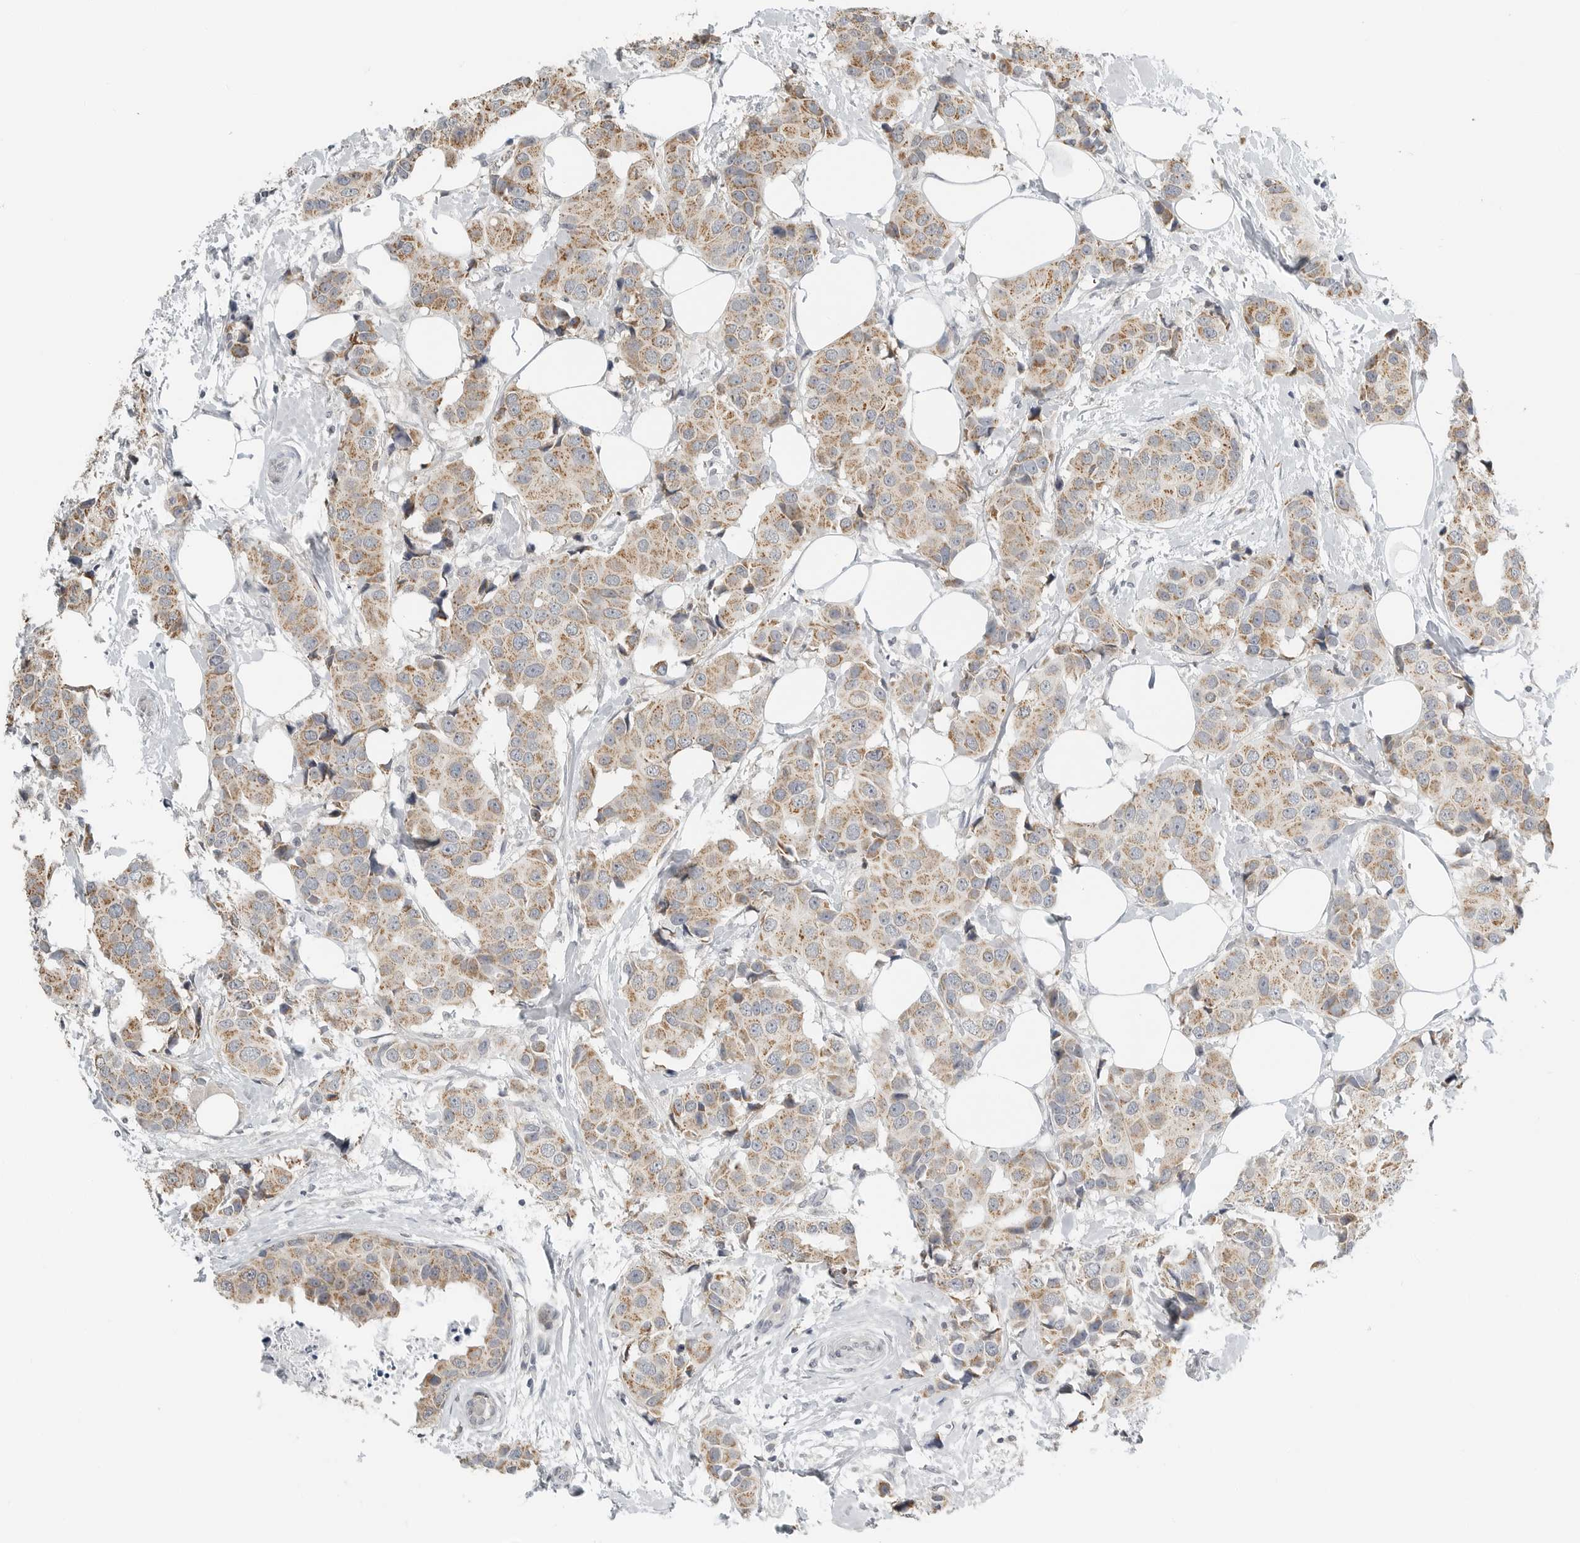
{"staining": {"intensity": "moderate", "quantity": ">75%", "location": "cytoplasmic/membranous"}, "tissue": "breast cancer", "cell_type": "Tumor cells", "image_type": "cancer", "snomed": [{"axis": "morphology", "description": "Normal tissue, NOS"}, {"axis": "morphology", "description": "Duct carcinoma"}, {"axis": "topography", "description": "Breast"}], "caption": "Immunohistochemical staining of human infiltrating ductal carcinoma (breast) demonstrates medium levels of moderate cytoplasmic/membranous staining in approximately >75% of tumor cells.", "gene": "IL12RB2", "patient": {"sex": "female", "age": 39}}